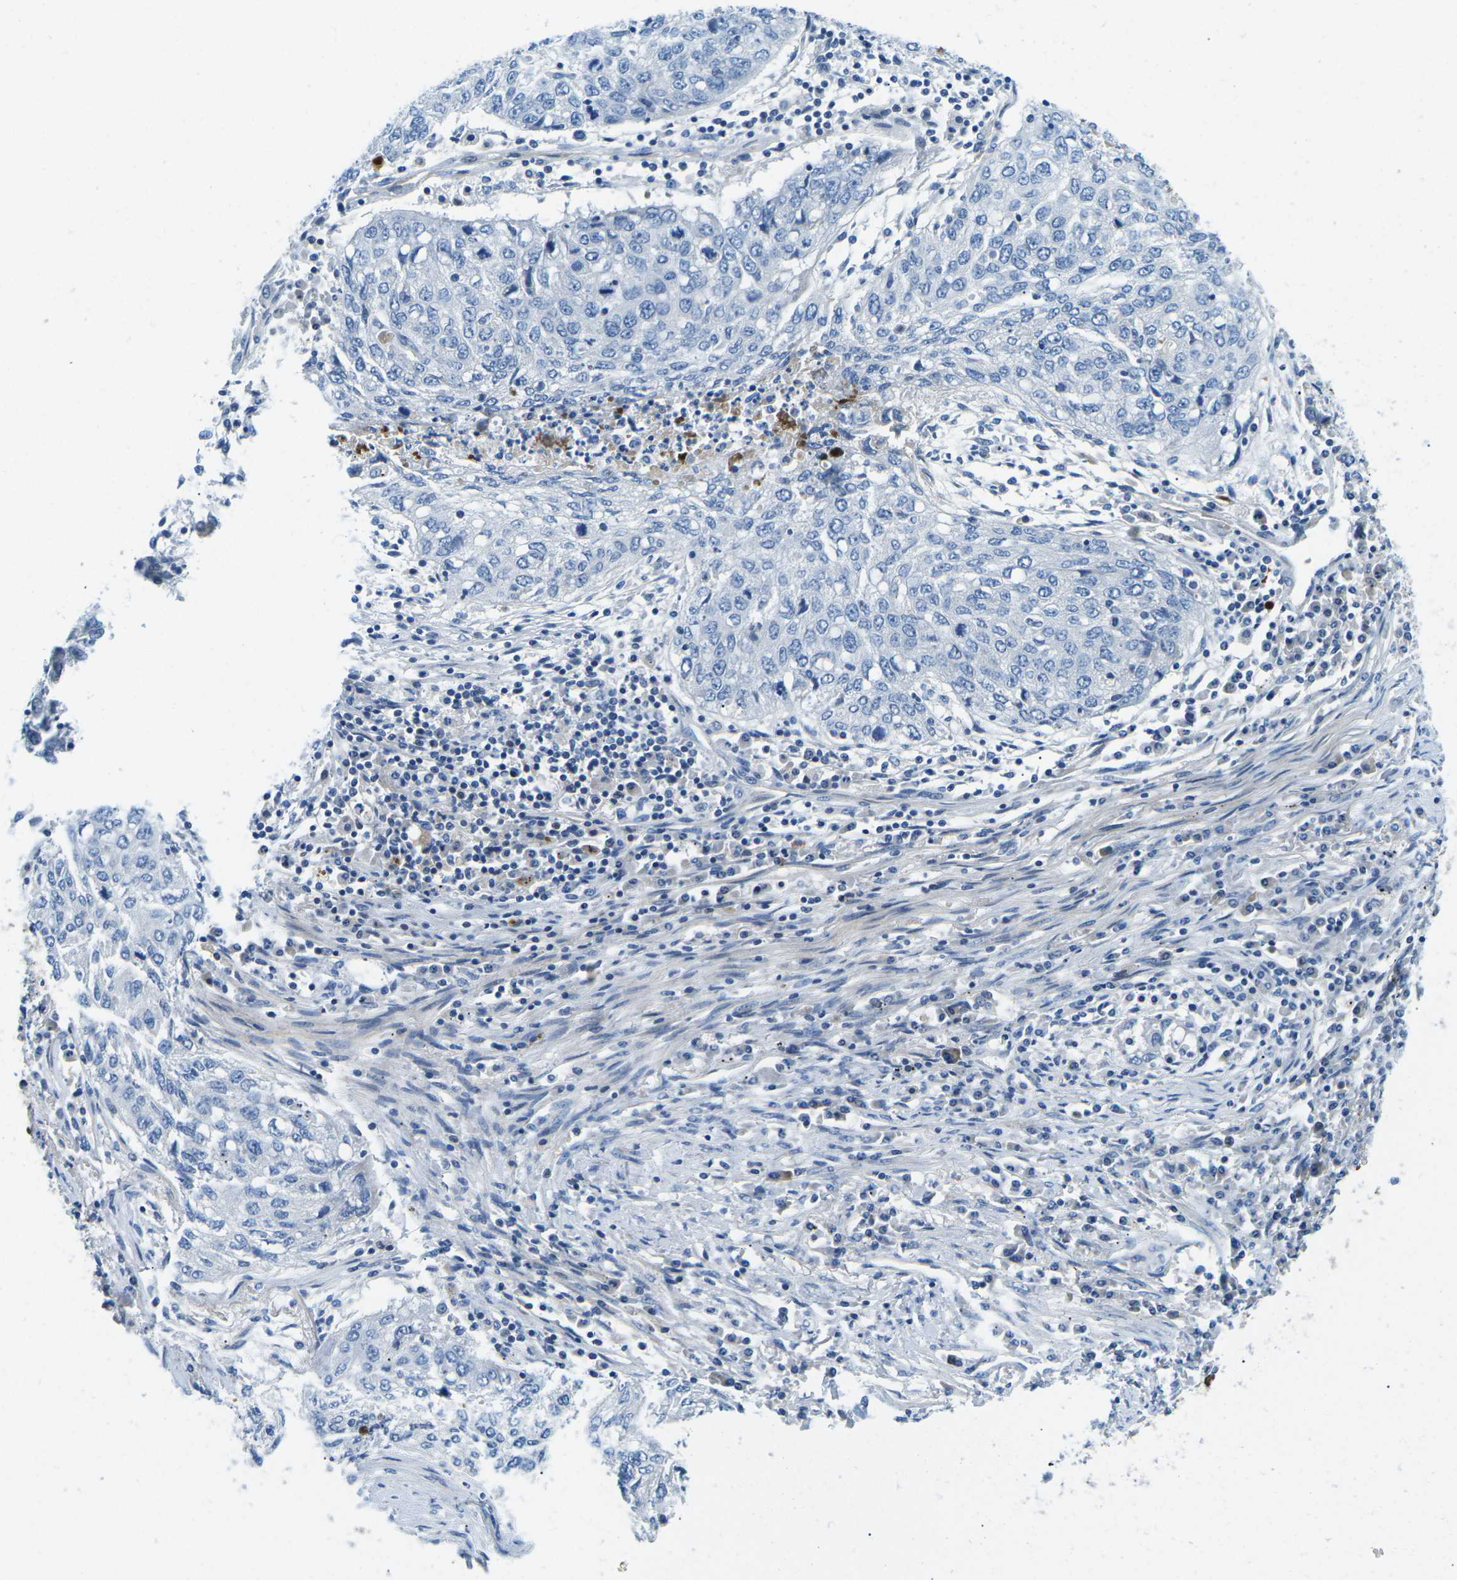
{"staining": {"intensity": "negative", "quantity": "none", "location": "none"}, "tissue": "lung cancer", "cell_type": "Tumor cells", "image_type": "cancer", "snomed": [{"axis": "morphology", "description": "Squamous cell carcinoma, NOS"}, {"axis": "topography", "description": "Lung"}], "caption": "Squamous cell carcinoma (lung) was stained to show a protein in brown. There is no significant expression in tumor cells.", "gene": "CFB", "patient": {"sex": "female", "age": 63}}